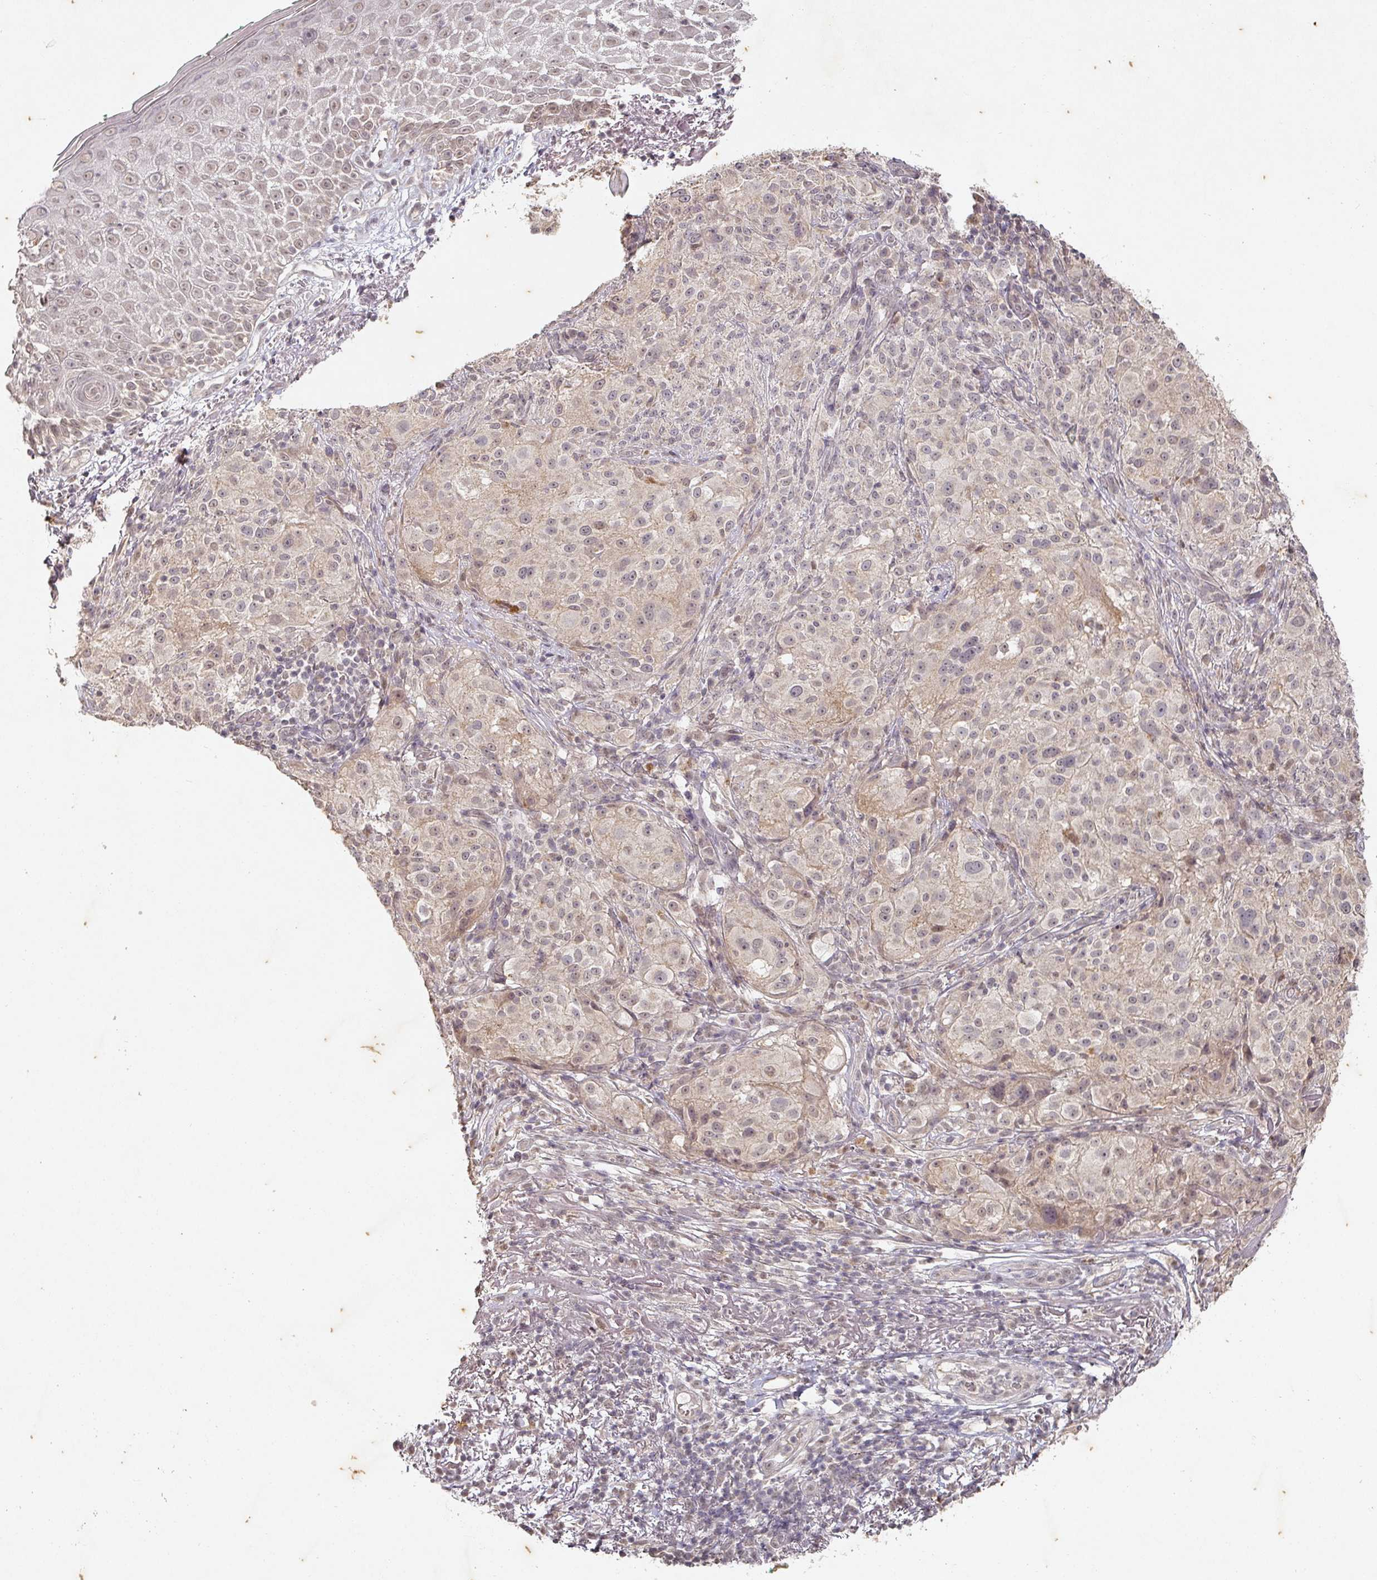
{"staining": {"intensity": "weak", "quantity": "<25%", "location": "cytoplasmic/membranous"}, "tissue": "melanoma", "cell_type": "Tumor cells", "image_type": "cancer", "snomed": [{"axis": "morphology", "description": "Necrosis, NOS"}, {"axis": "morphology", "description": "Malignant melanoma, NOS"}, {"axis": "topography", "description": "Skin"}], "caption": "The IHC histopathology image has no significant staining in tumor cells of malignant melanoma tissue.", "gene": "CAPN5", "patient": {"sex": "female", "age": 87}}